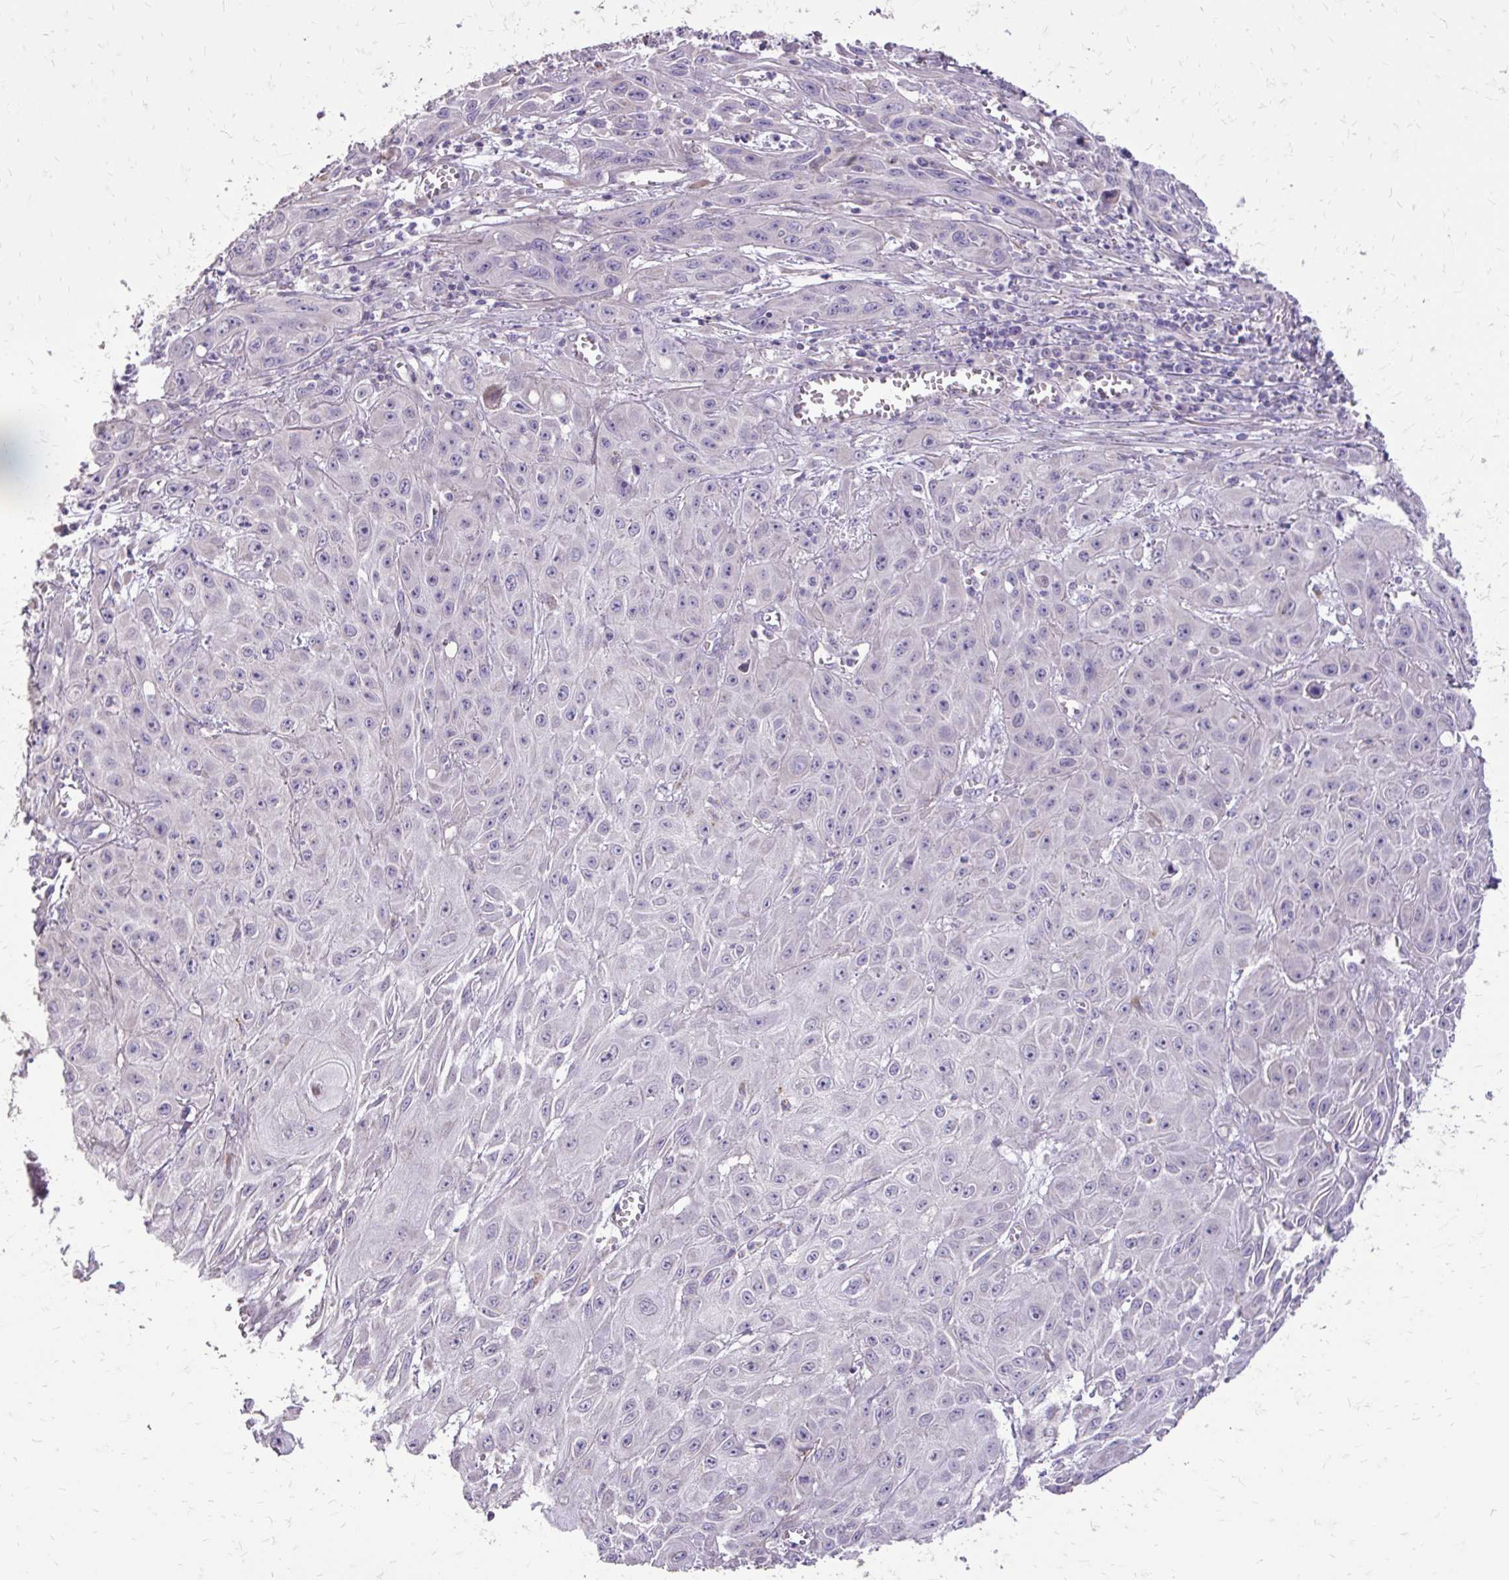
{"staining": {"intensity": "negative", "quantity": "none", "location": "none"}, "tissue": "skin cancer", "cell_type": "Tumor cells", "image_type": "cancer", "snomed": [{"axis": "morphology", "description": "Squamous cell carcinoma, NOS"}, {"axis": "topography", "description": "Skin"}, {"axis": "topography", "description": "Vulva"}], "caption": "IHC image of neoplastic tissue: human skin cancer stained with DAB displays no significant protein staining in tumor cells.", "gene": "MYORG", "patient": {"sex": "female", "age": 71}}